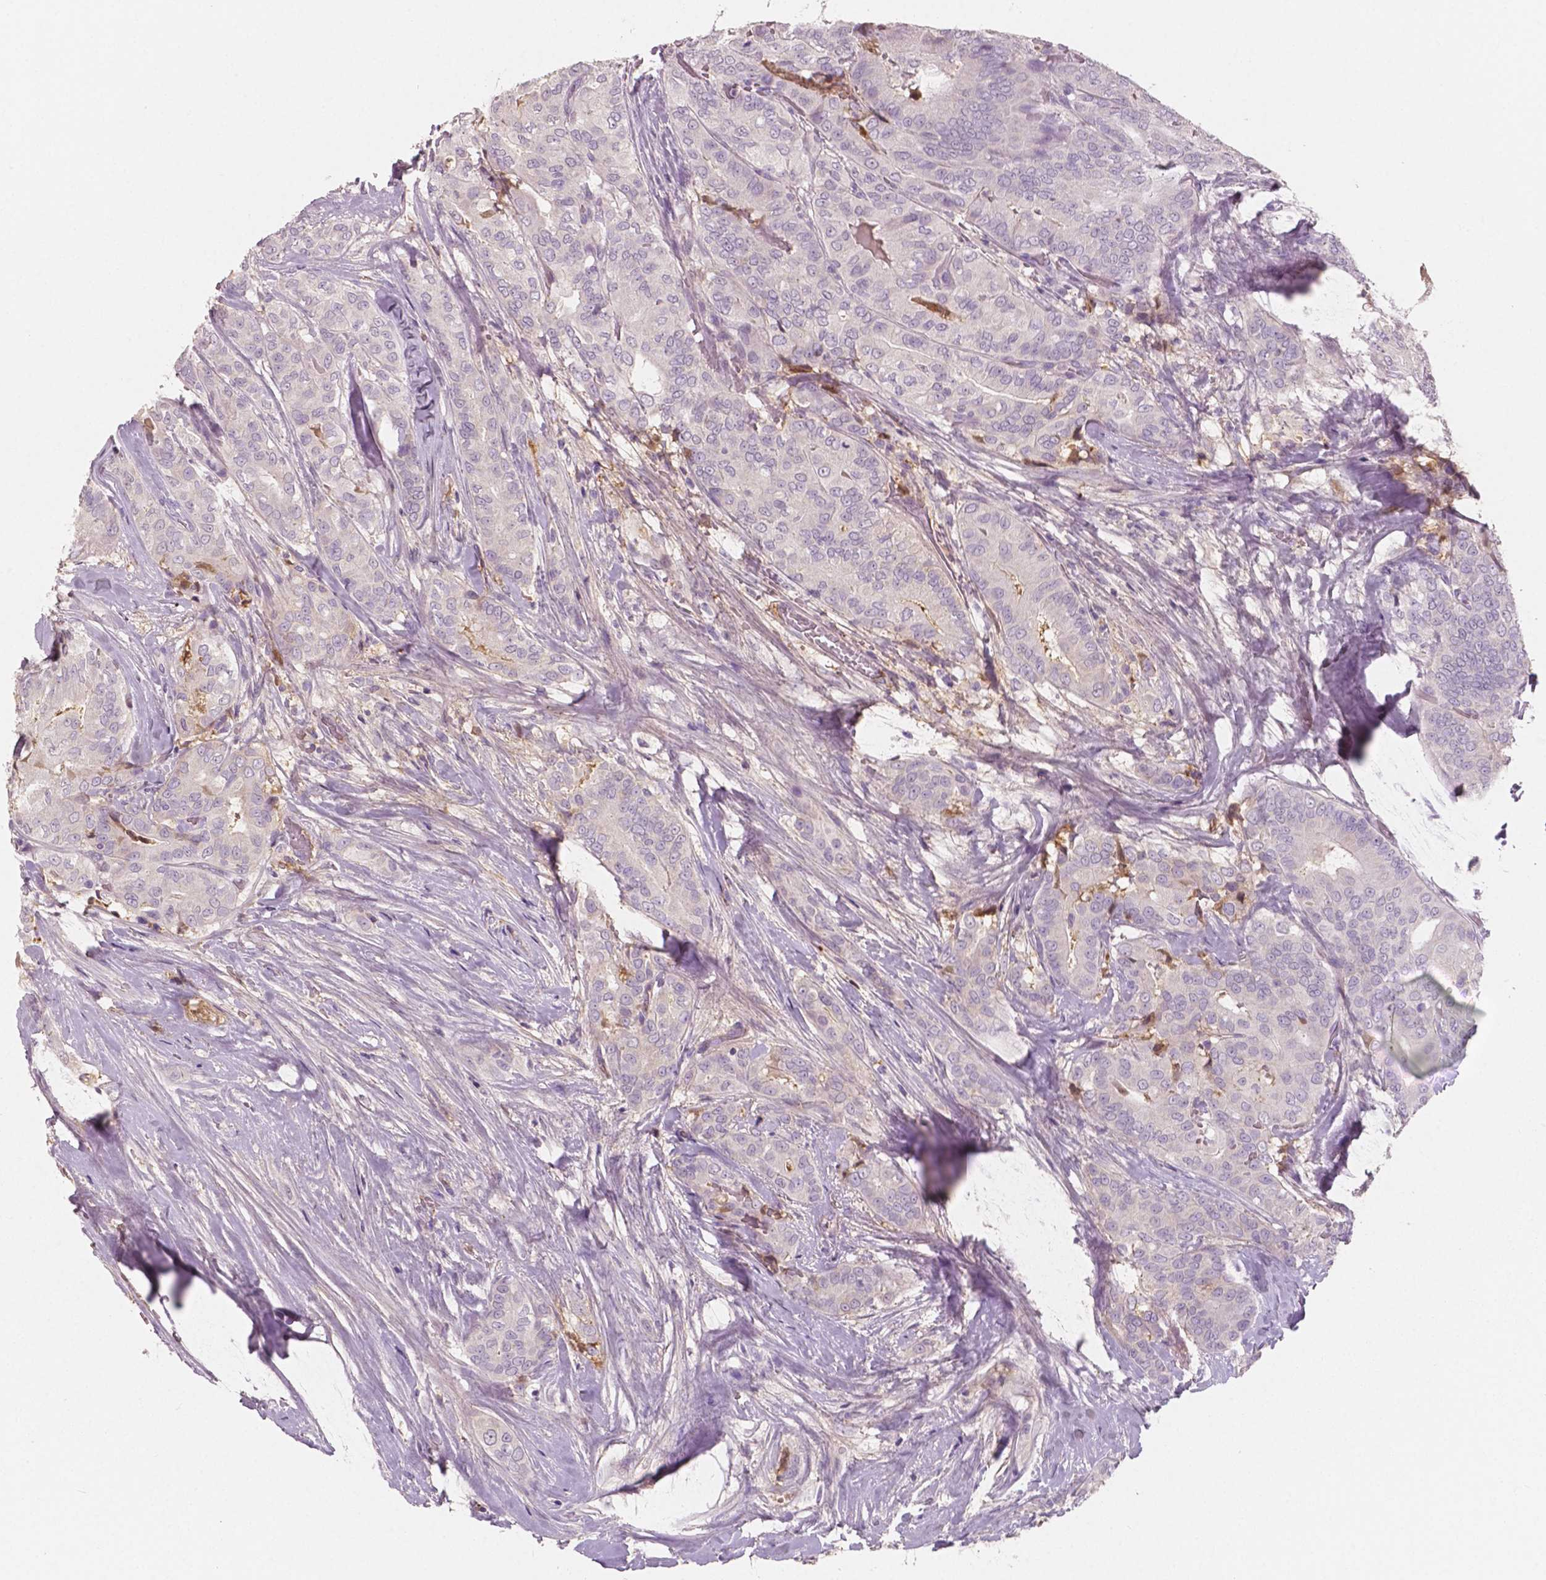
{"staining": {"intensity": "negative", "quantity": "none", "location": "none"}, "tissue": "thyroid cancer", "cell_type": "Tumor cells", "image_type": "cancer", "snomed": [{"axis": "morphology", "description": "Papillary adenocarcinoma, NOS"}, {"axis": "topography", "description": "Thyroid gland"}], "caption": "Tumor cells show no significant staining in thyroid cancer (papillary adenocarcinoma). Brightfield microscopy of IHC stained with DAB (brown) and hematoxylin (blue), captured at high magnification.", "gene": "APOA4", "patient": {"sex": "male", "age": 61}}